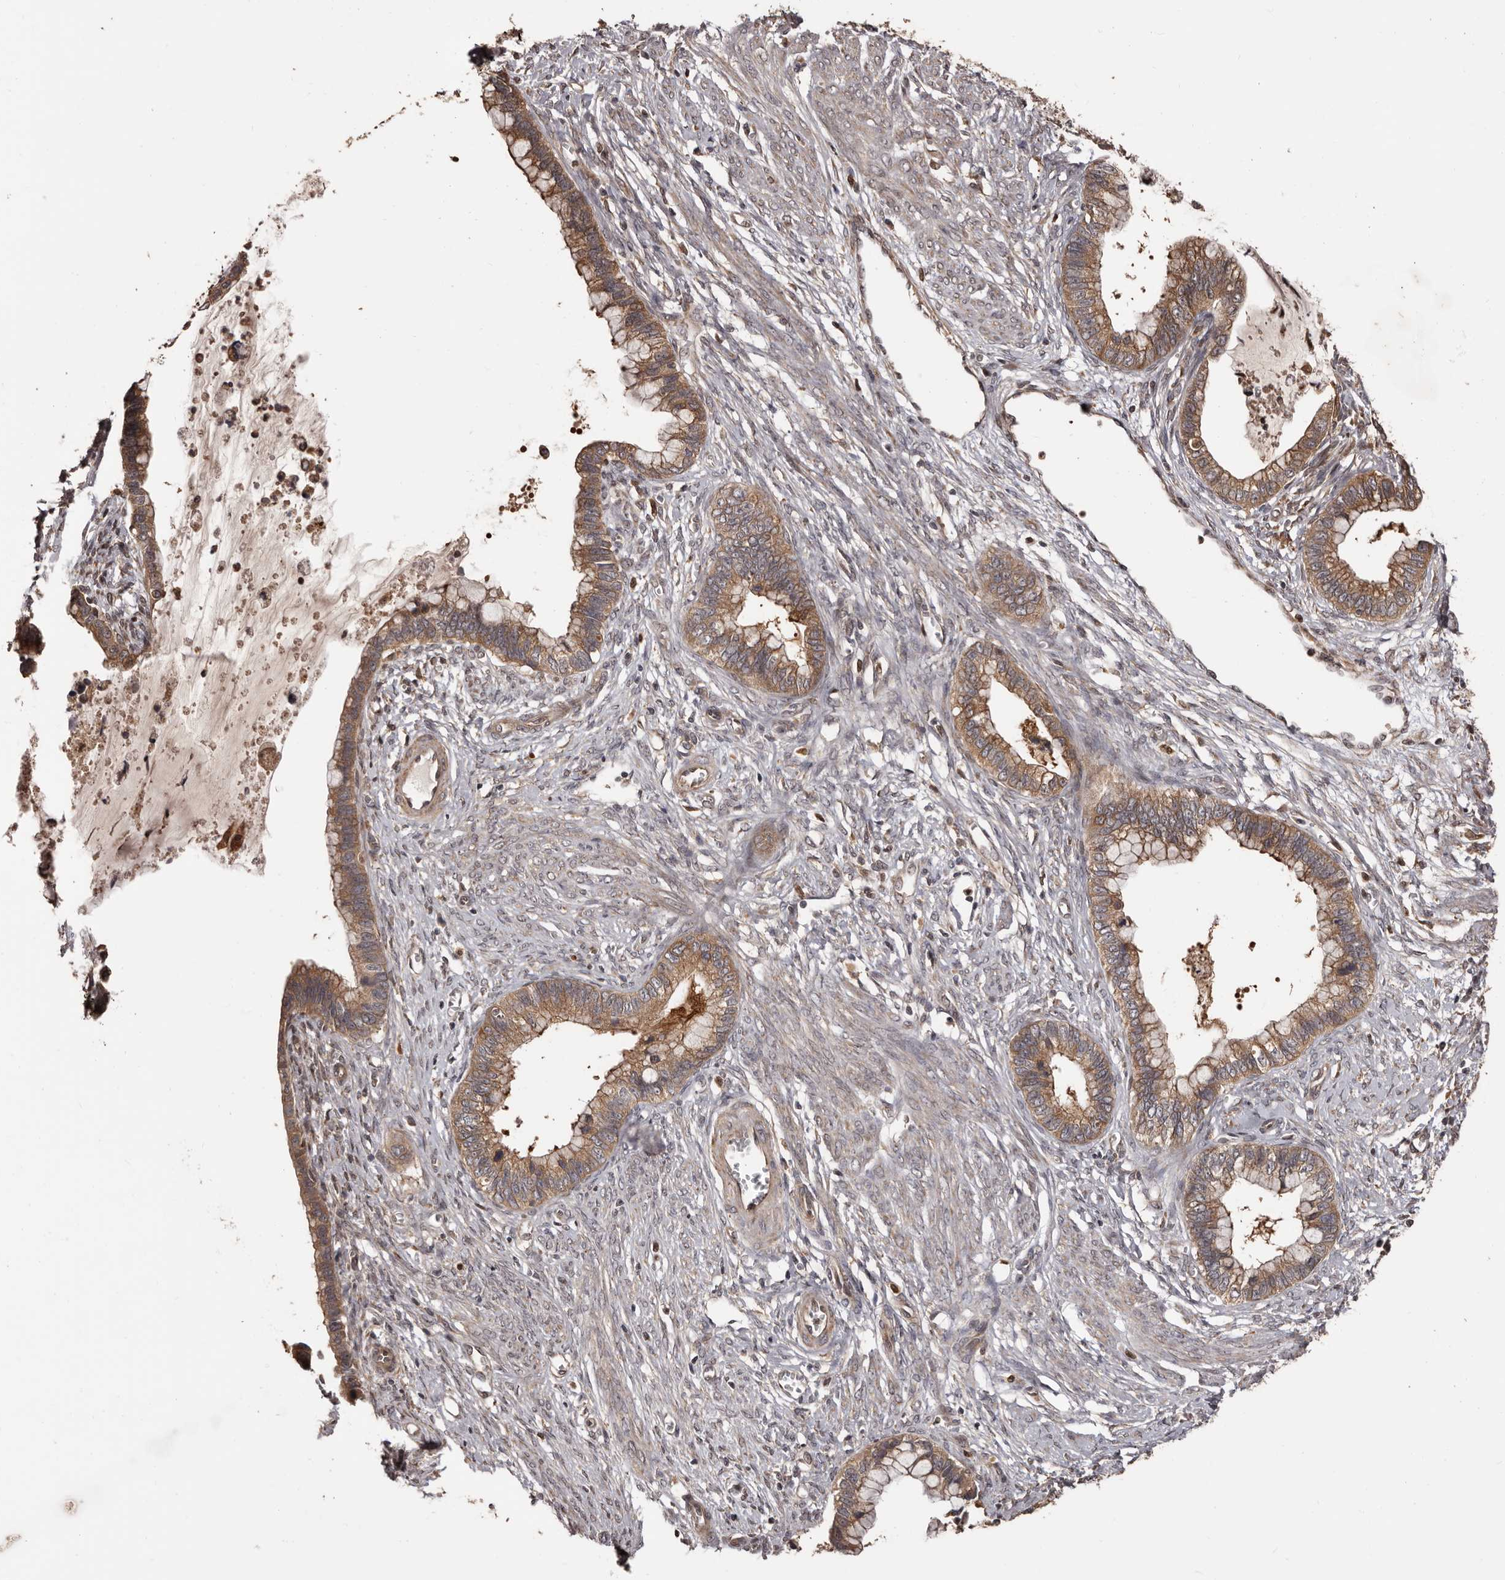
{"staining": {"intensity": "moderate", "quantity": ">75%", "location": "cytoplasmic/membranous"}, "tissue": "cervical cancer", "cell_type": "Tumor cells", "image_type": "cancer", "snomed": [{"axis": "morphology", "description": "Adenocarcinoma, NOS"}, {"axis": "topography", "description": "Cervix"}], "caption": "The histopathology image exhibits a brown stain indicating the presence of a protein in the cytoplasmic/membranous of tumor cells in cervical adenocarcinoma.", "gene": "ZCCHC7", "patient": {"sex": "female", "age": 44}}